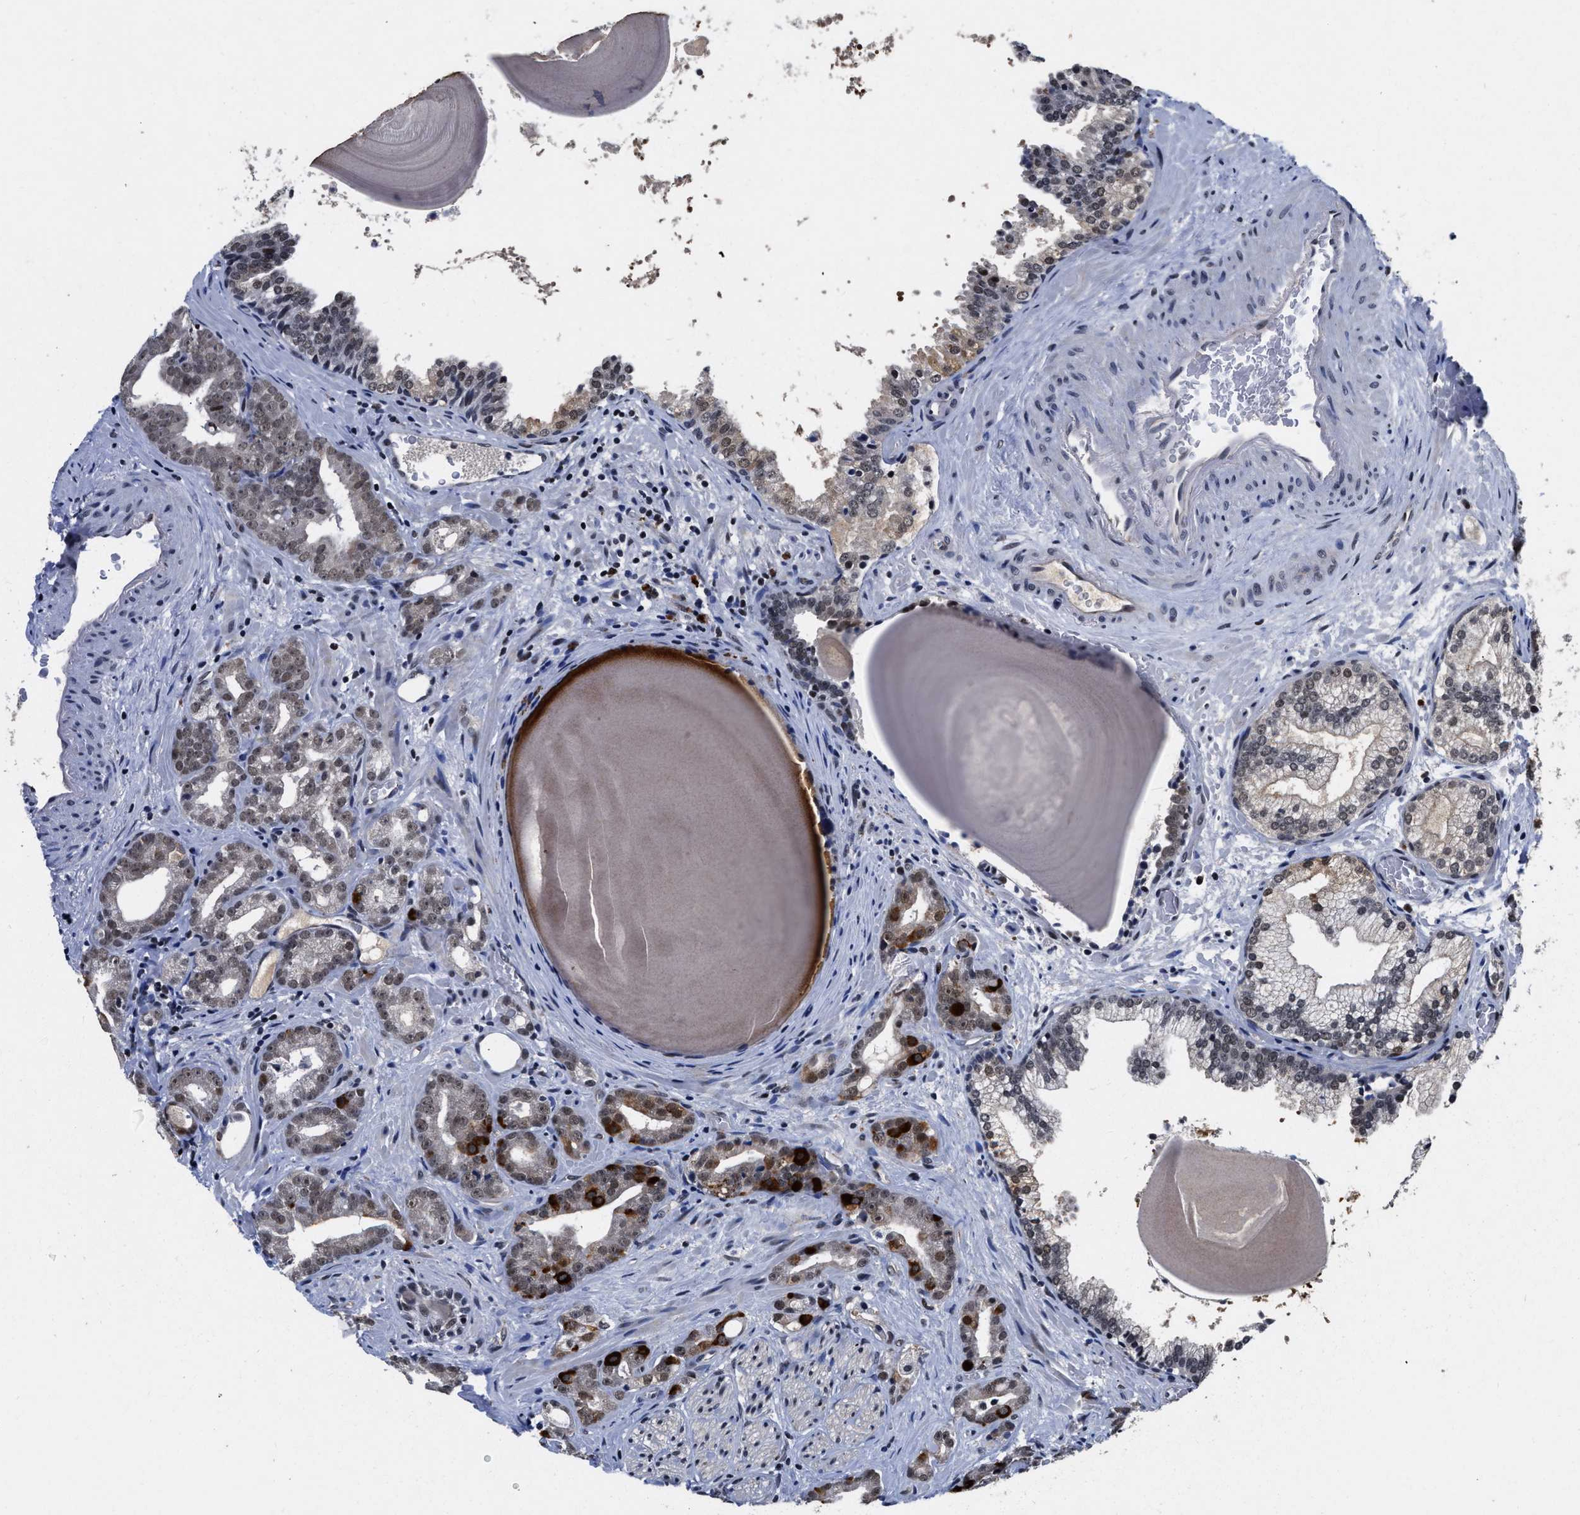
{"staining": {"intensity": "moderate", "quantity": "<25%", "location": "cytoplasmic/membranous,nuclear"}, "tissue": "prostate cancer", "cell_type": "Tumor cells", "image_type": "cancer", "snomed": [{"axis": "morphology", "description": "Adenocarcinoma, Low grade"}, {"axis": "topography", "description": "Prostate"}], "caption": "Prostate cancer stained for a protein shows moderate cytoplasmic/membranous and nuclear positivity in tumor cells.", "gene": "CCNE1", "patient": {"sex": "male", "age": 63}}